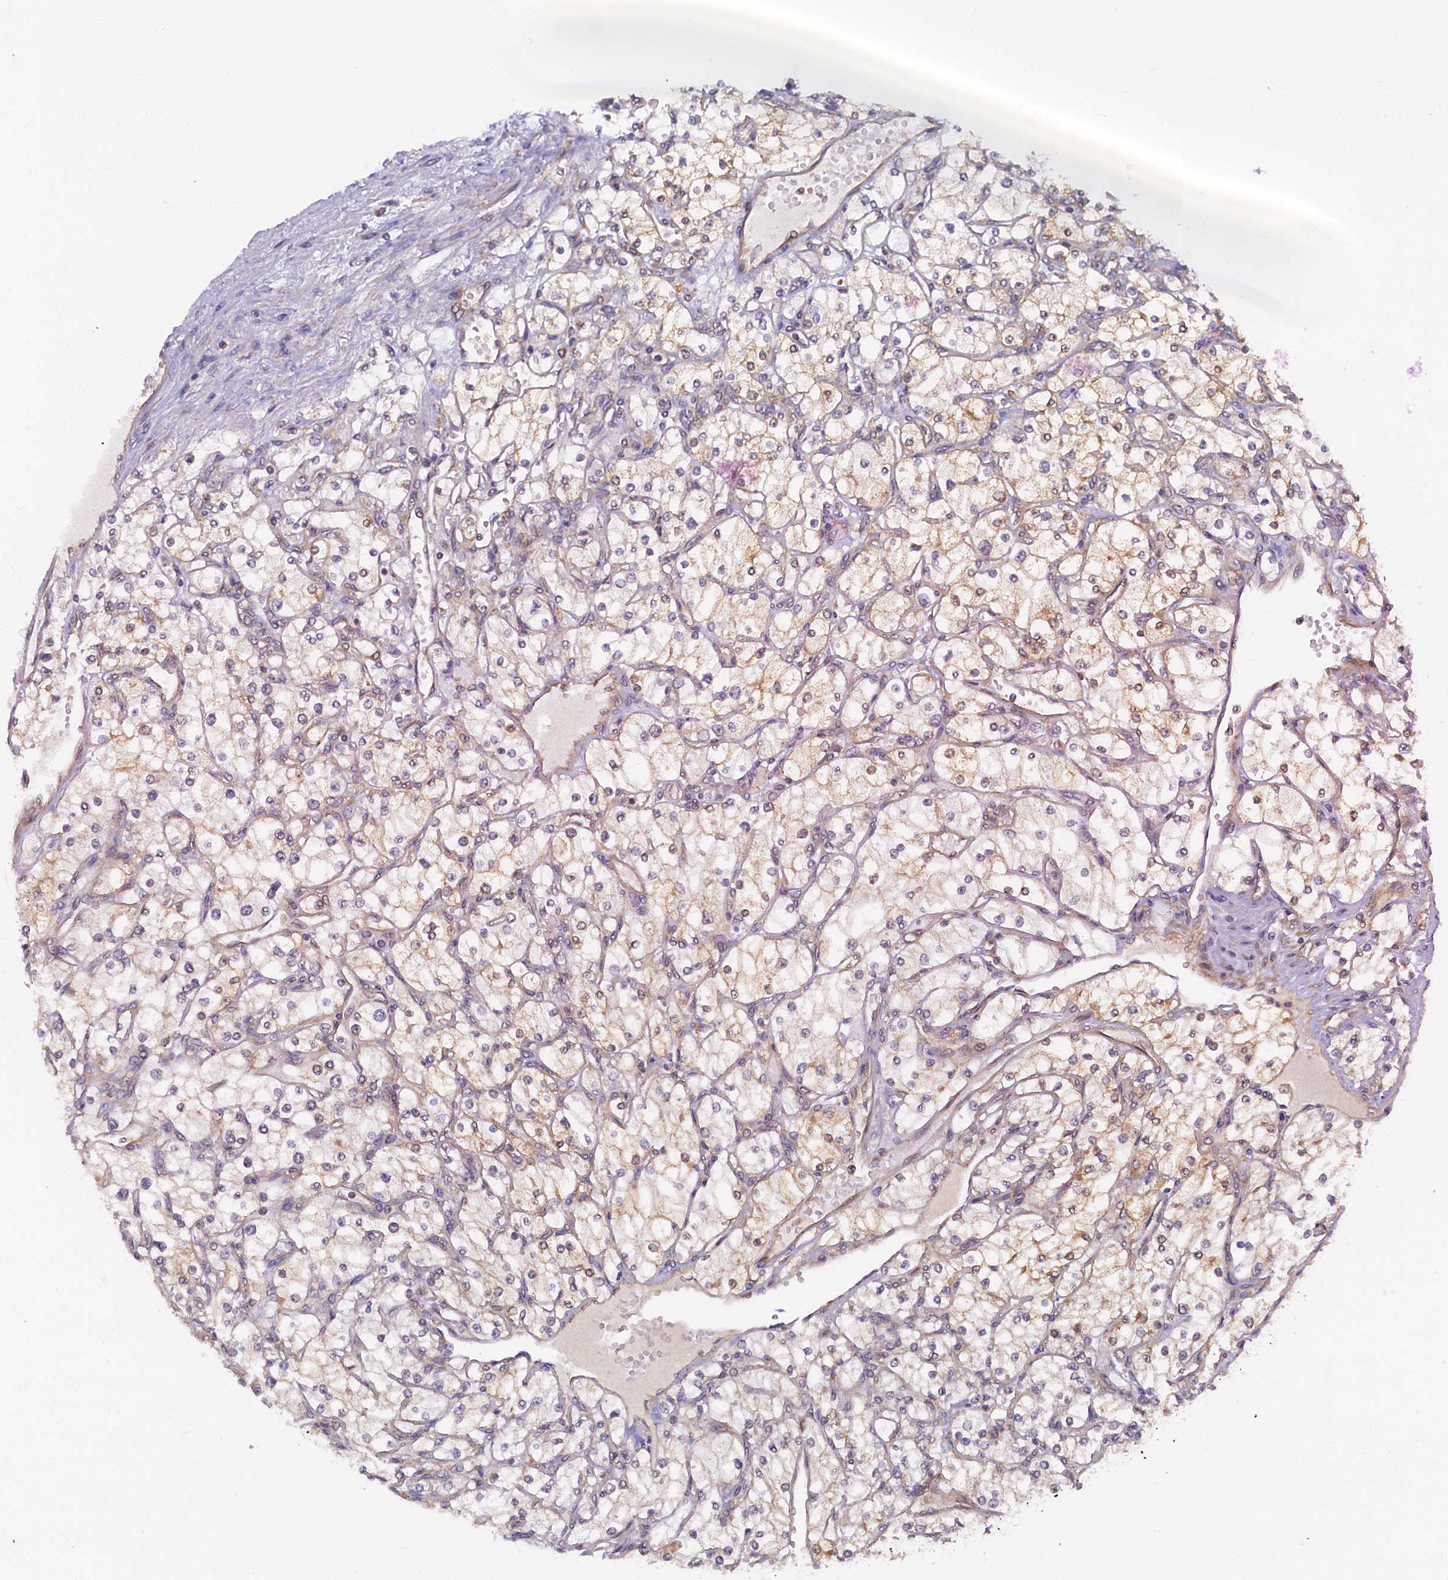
{"staining": {"intensity": "weak", "quantity": "<25%", "location": "cytoplasmic/membranous"}, "tissue": "renal cancer", "cell_type": "Tumor cells", "image_type": "cancer", "snomed": [{"axis": "morphology", "description": "Adenocarcinoma, NOS"}, {"axis": "topography", "description": "Kidney"}], "caption": "Immunohistochemistry photomicrograph of neoplastic tissue: adenocarcinoma (renal) stained with DAB reveals no significant protein staining in tumor cells. (DAB (3,3'-diaminobenzidine) immunohistochemistry (IHC), high magnification).", "gene": "STX12", "patient": {"sex": "male", "age": 80}}